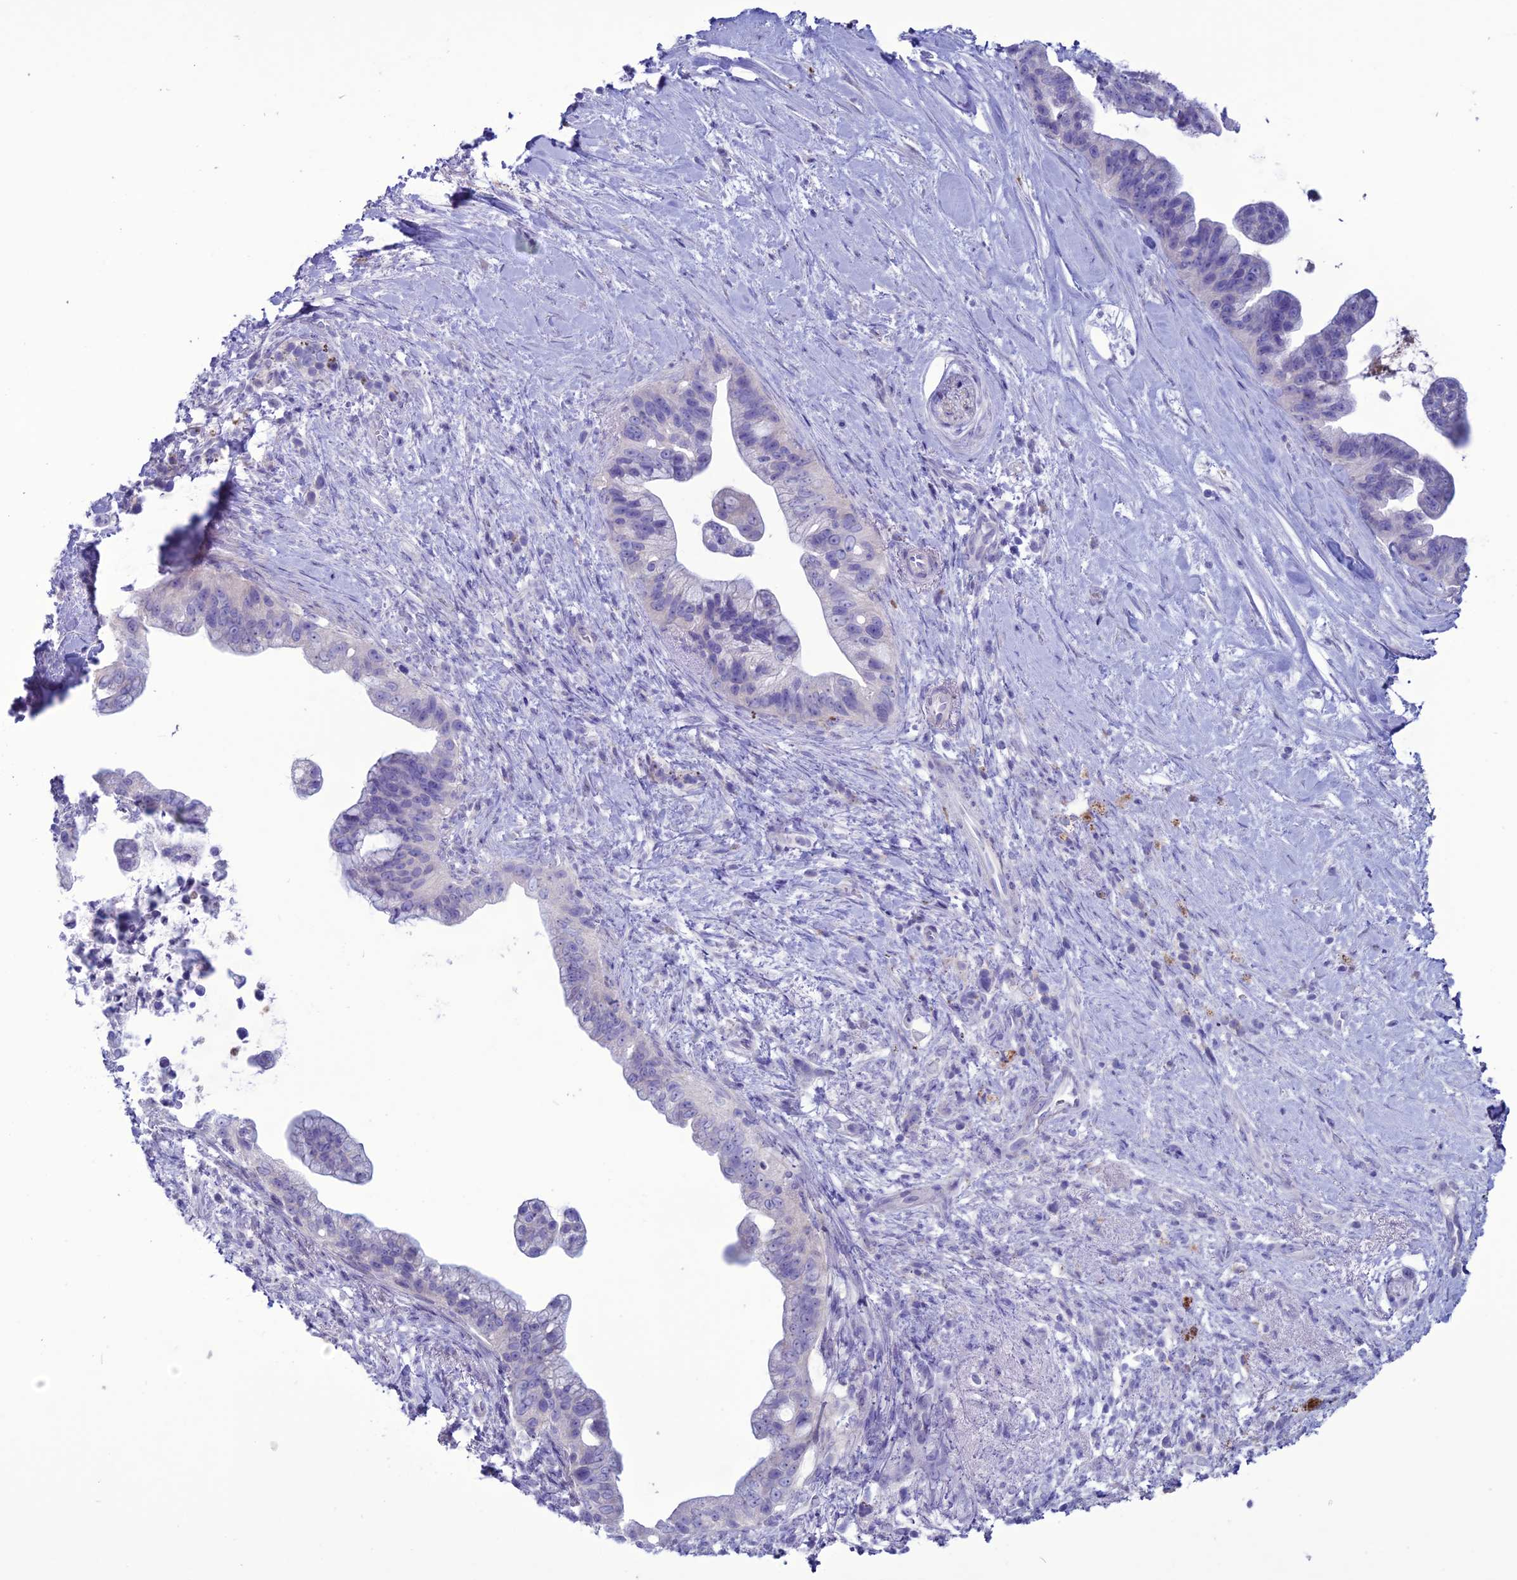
{"staining": {"intensity": "negative", "quantity": "none", "location": "none"}, "tissue": "pancreatic cancer", "cell_type": "Tumor cells", "image_type": "cancer", "snomed": [{"axis": "morphology", "description": "Adenocarcinoma, NOS"}, {"axis": "topography", "description": "Pancreas"}], "caption": "This is an immunohistochemistry histopathology image of human pancreatic cancer (adenocarcinoma). There is no positivity in tumor cells.", "gene": "CLEC2L", "patient": {"sex": "female", "age": 83}}